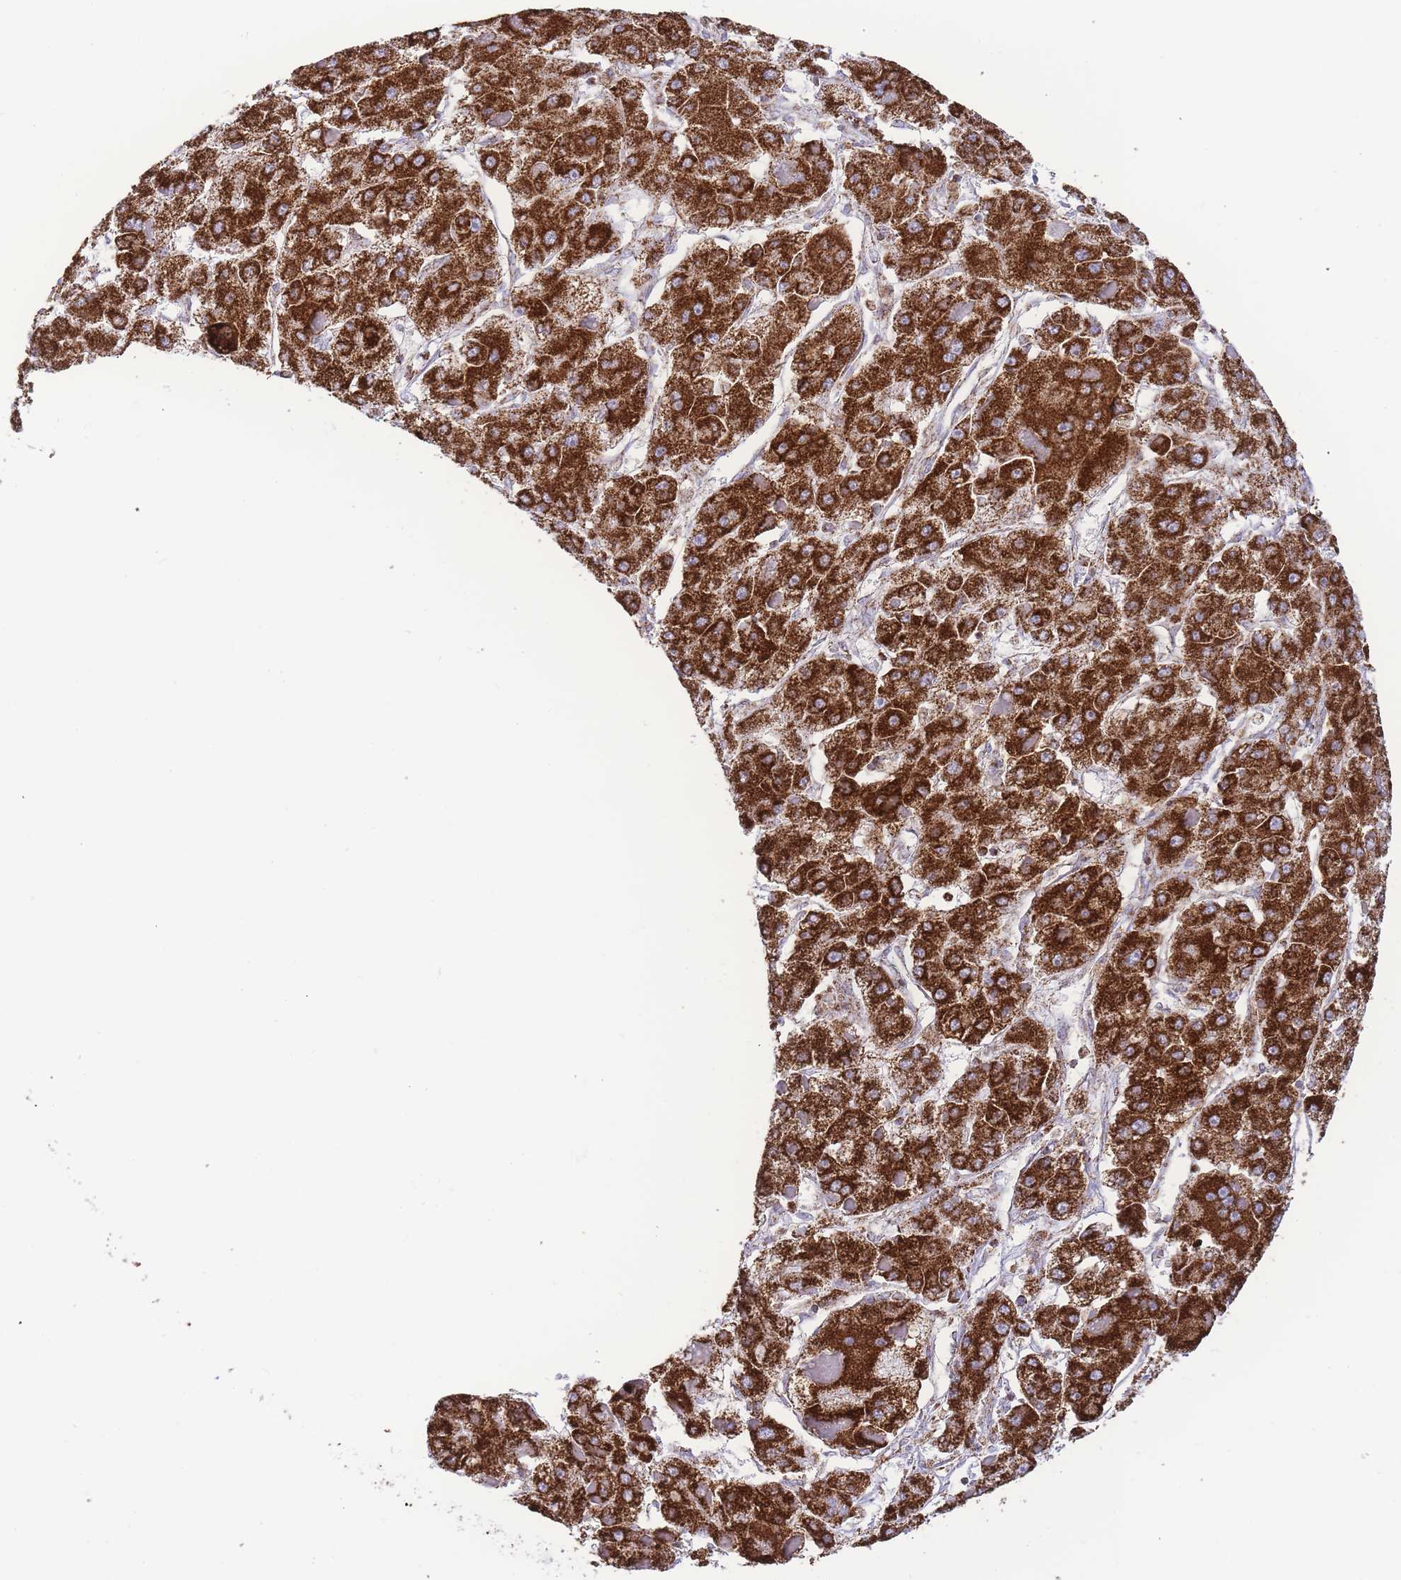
{"staining": {"intensity": "strong", "quantity": ">75%", "location": "cytoplasmic/membranous"}, "tissue": "liver cancer", "cell_type": "Tumor cells", "image_type": "cancer", "snomed": [{"axis": "morphology", "description": "Carcinoma, Hepatocellular, NOS"}, {"axis": "topography", "description": "Liver"}], "caption": "Liver hepatocellular carcinoma stained with IHC displays strong cytoplasmic/membranous positivity in approximately >75% of tumor cells.", "gene": "GSTM1", "patient": {"sex": "female", "age": 73}}